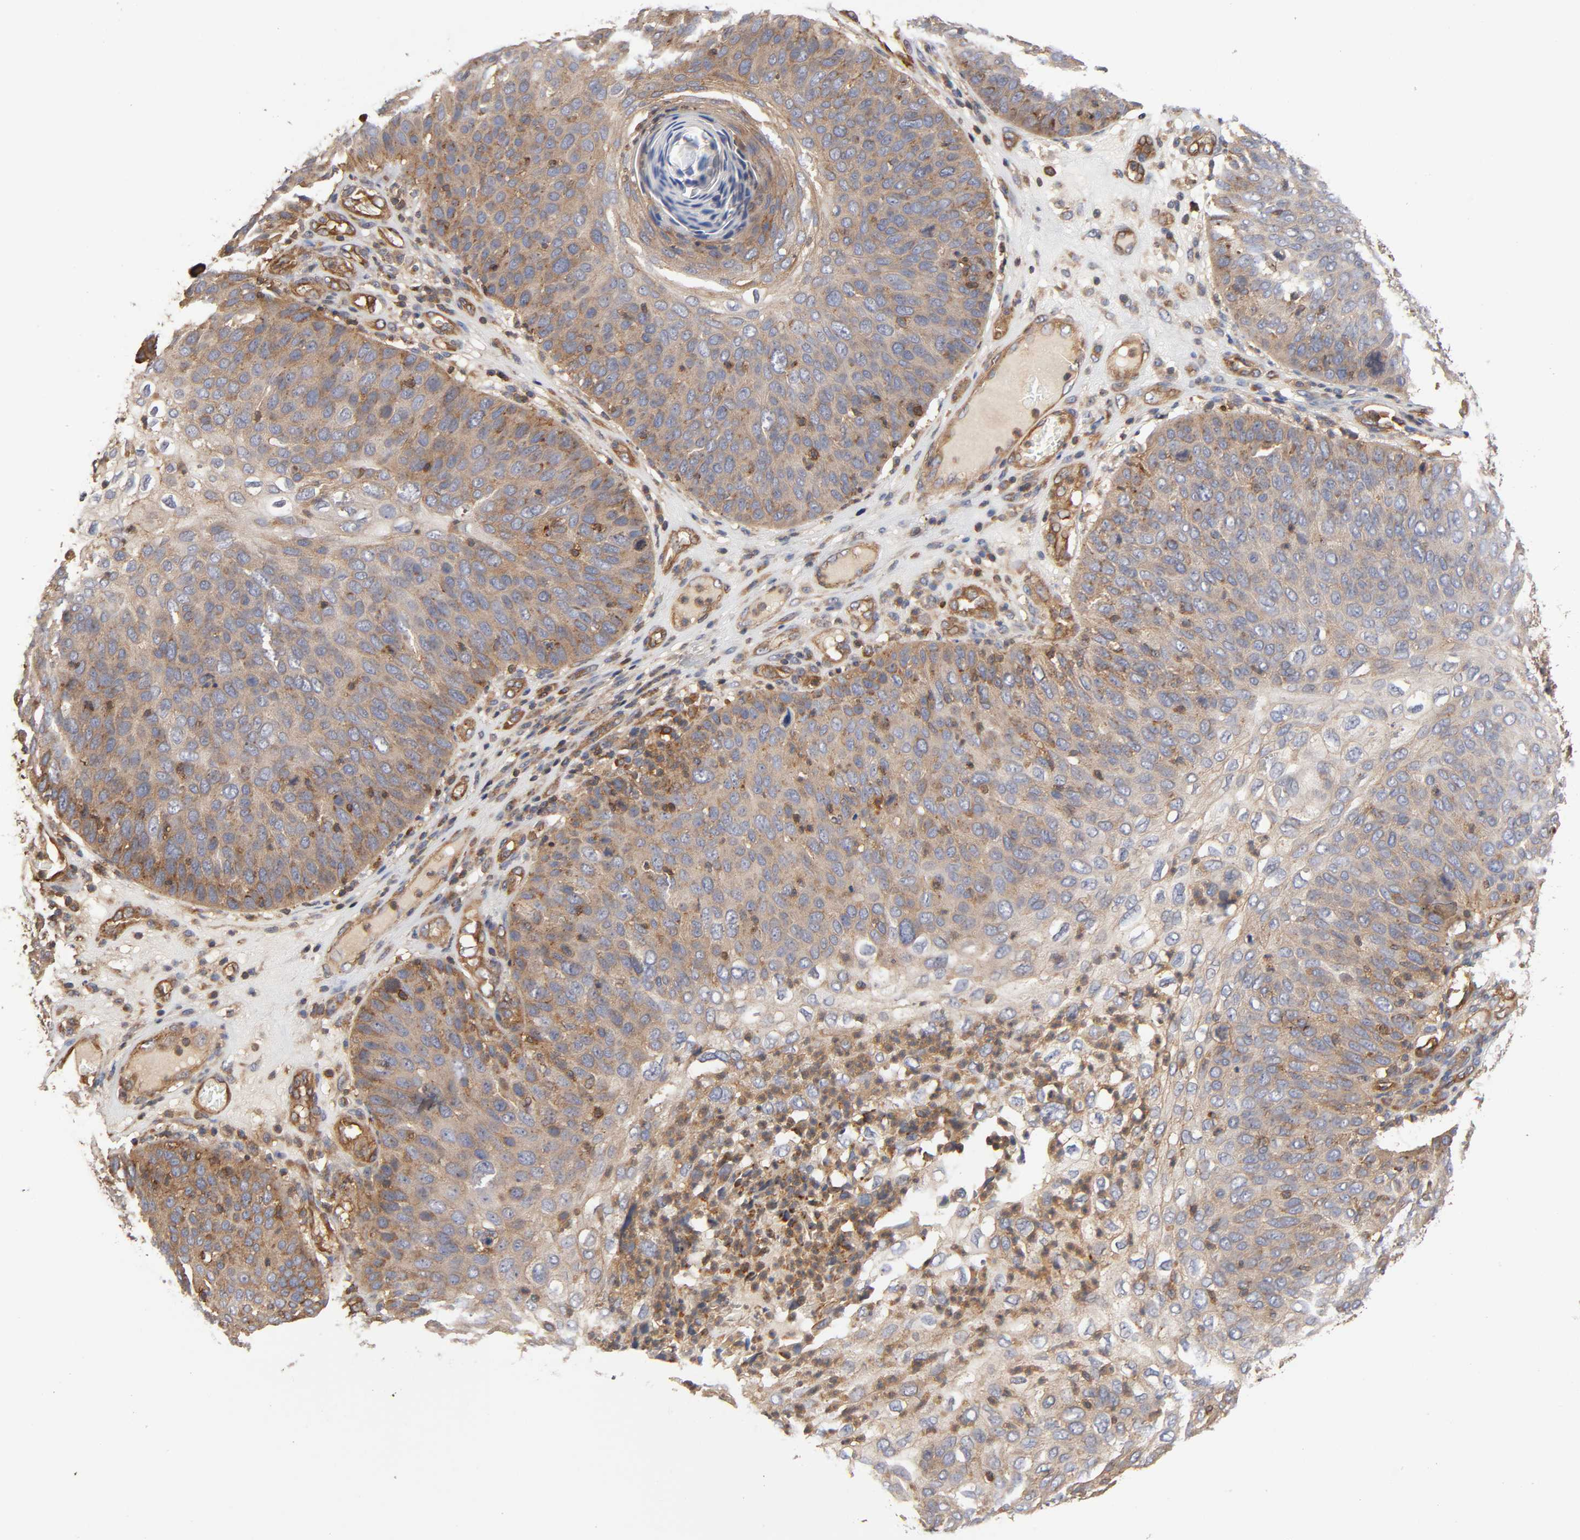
{"staining": {"intensity": "moderate", "quantity": "25%-75%", "location": "cytoplasmic/membranous"}, "tissue": "skin cancer", "cell_type": "Tumor cells", "image_type": "cancer", "snomed": [{"axis": "morphology", "description": "Squamous cell carcinoma, NOS"}, {"axis": "topography", "description": "Skin"}], "caption": "IHC image of neoplastic tissue: squamous cell carcinoma (skin) stained using immunohistochemistry (IHC) shows medium levels of moderate protein expression localized specifically in the cytoplasmic/membranous of tumor cells, appearing as a cytoplasmic/membranous brown color.", "gene": "LAMTOR2", "patient": {"sex": "male", "age": 87}}